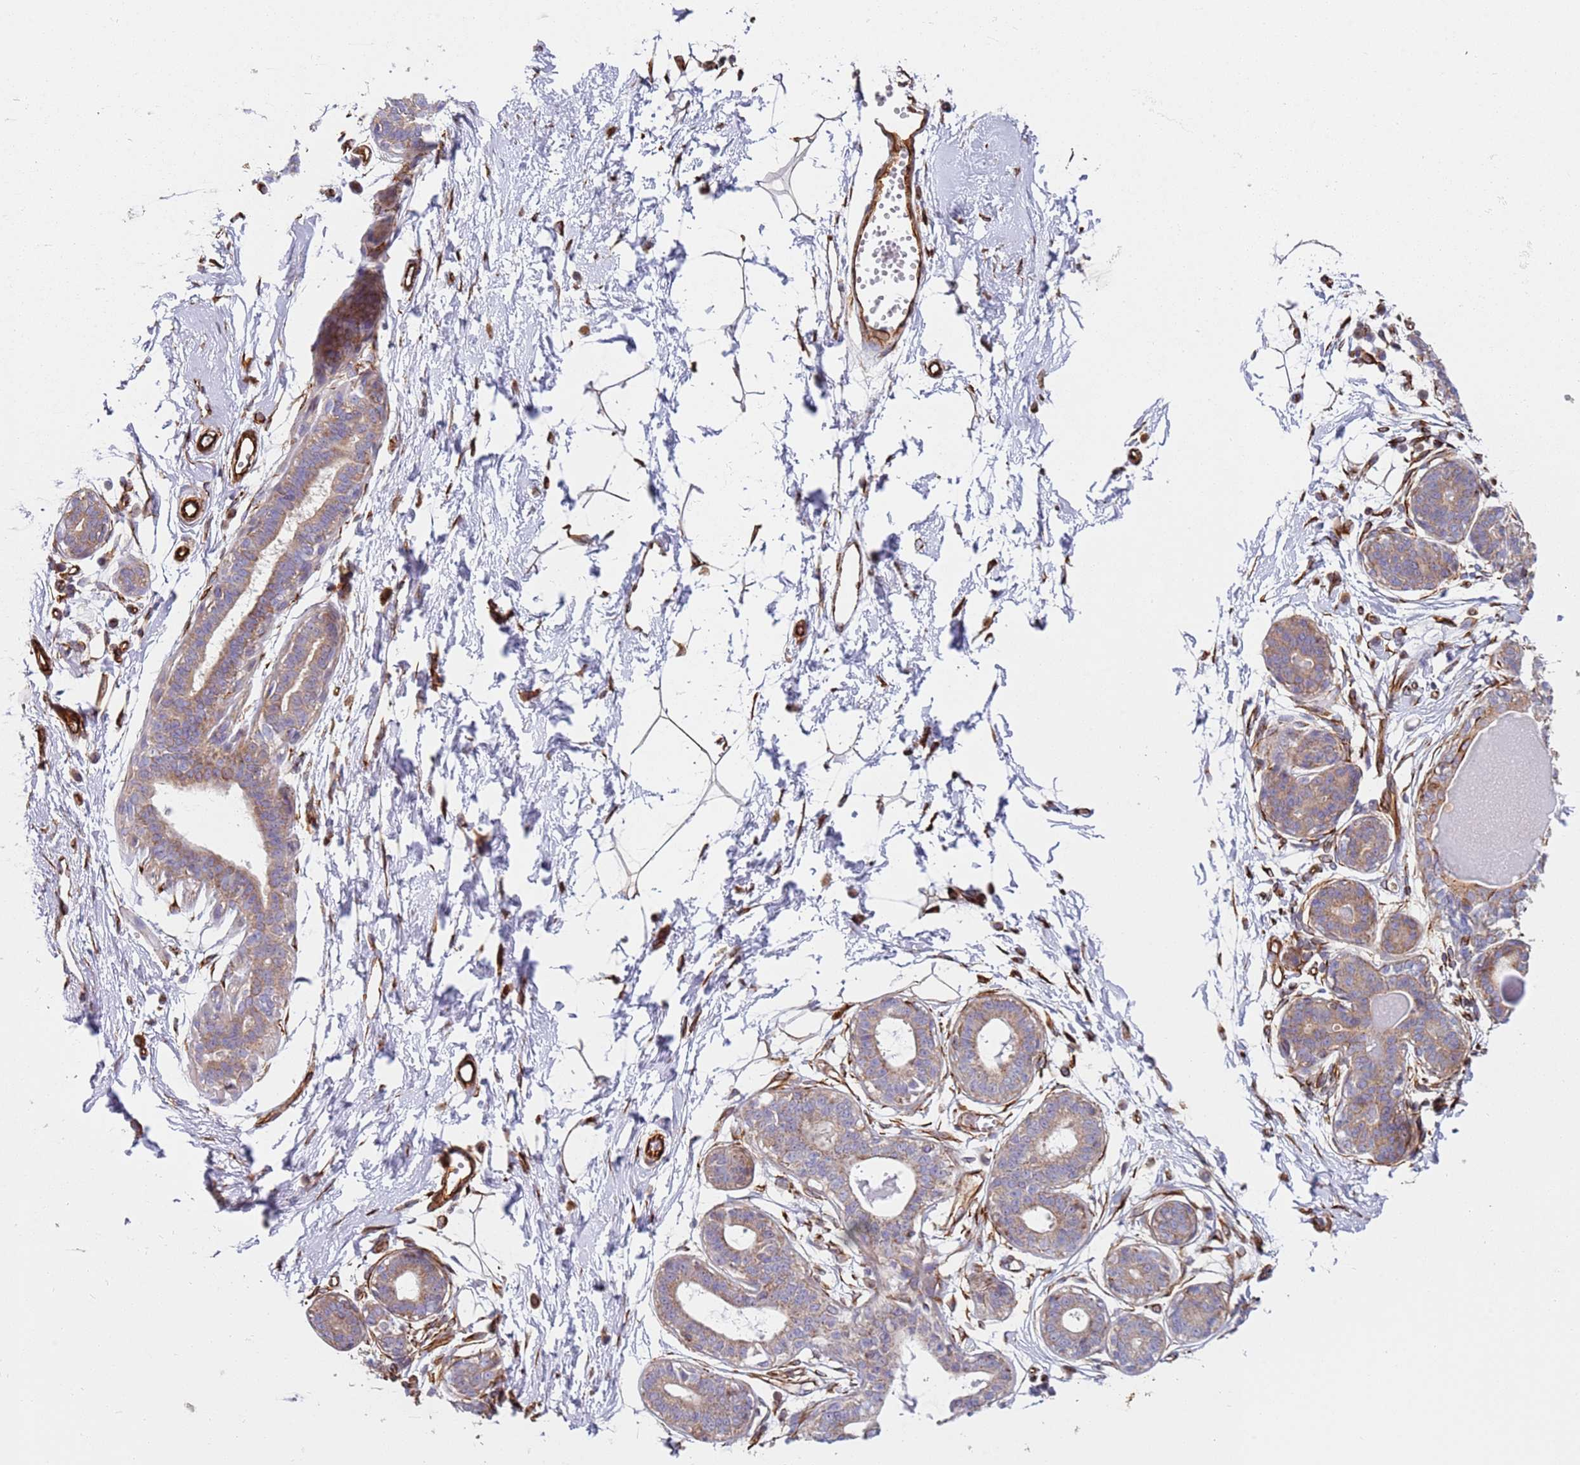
{"staining": {"intensity": "moderate", "quantity": "<25%", "location": "cytoplasmic/membranous"}, "tissue": "breast", "cell_type": "Adipocytes", "image_type": "normal", "snomed": [{"axis": "morphology", "description": "Normal tissue, NOS"}, {"axis": "topography", "description": "Breast"}], "caption": "Human breast stained for a protein (brown) shows moderate cytoplasmic/membranous positive positivity in about <25% of adipocytes.", "gene": "SNAPIN", "patient": {"sex": "female", "age": 45}}